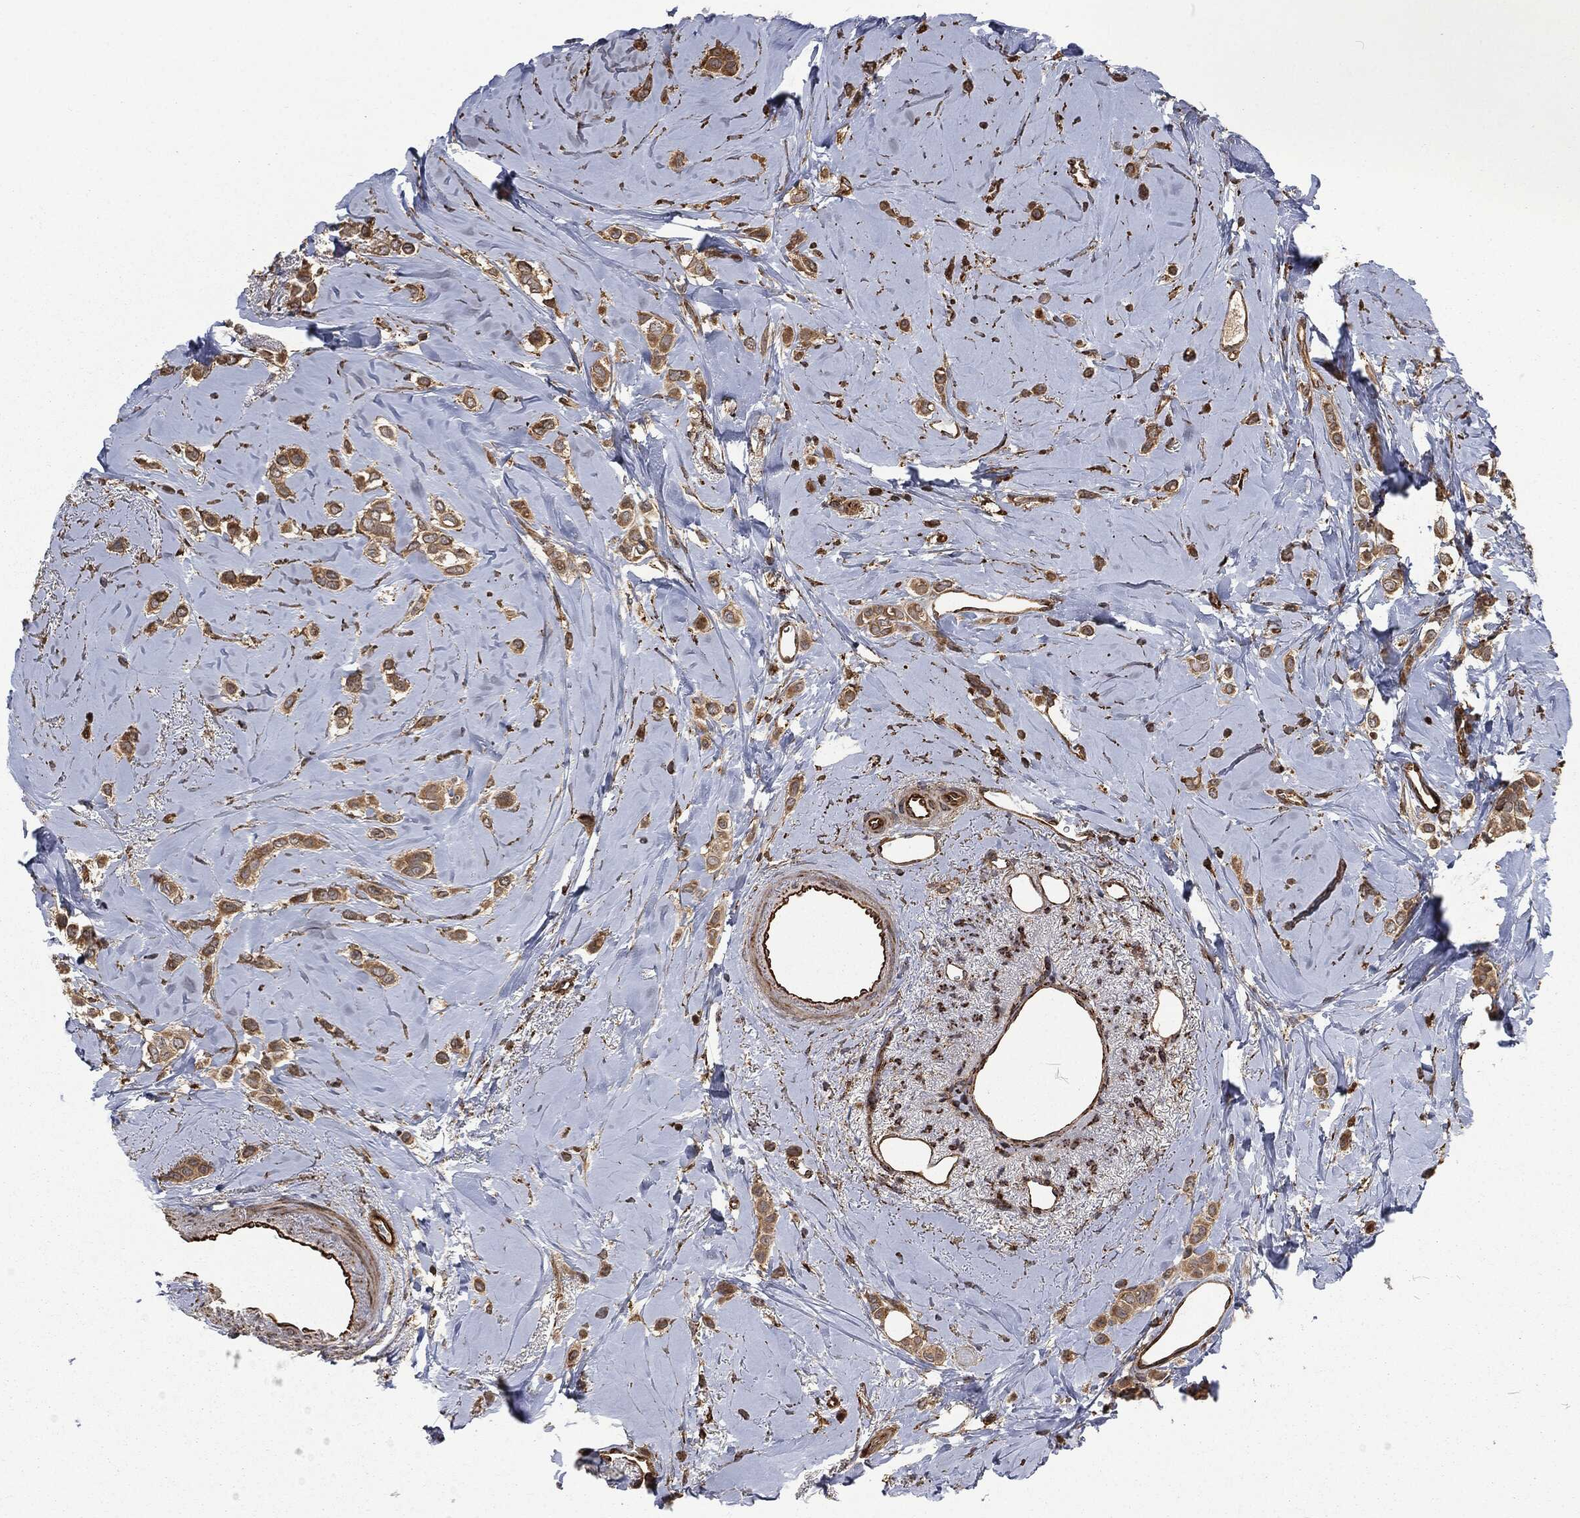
{"staining": {"intensity": "moderate", "quantity": ">75%", "location": "cytoplasmic/membranous"}, "tissue": "breast cancer", "cell_type": "Tumor cells", "image_type": "cancer", "snomed": [{"axis": "morphology", "description": "Lobular carcinoma"}, {"axis": "topography", "description": "Breast"}], "caption": "Moderate cytoplasmic/membranous positivity for a protein is seen in about >75% of tumor cells of breast lobular carcinoma using immunohistochemistry.", "gene": "RFTN1", "patient": {"sex": "female", "age": 66}}